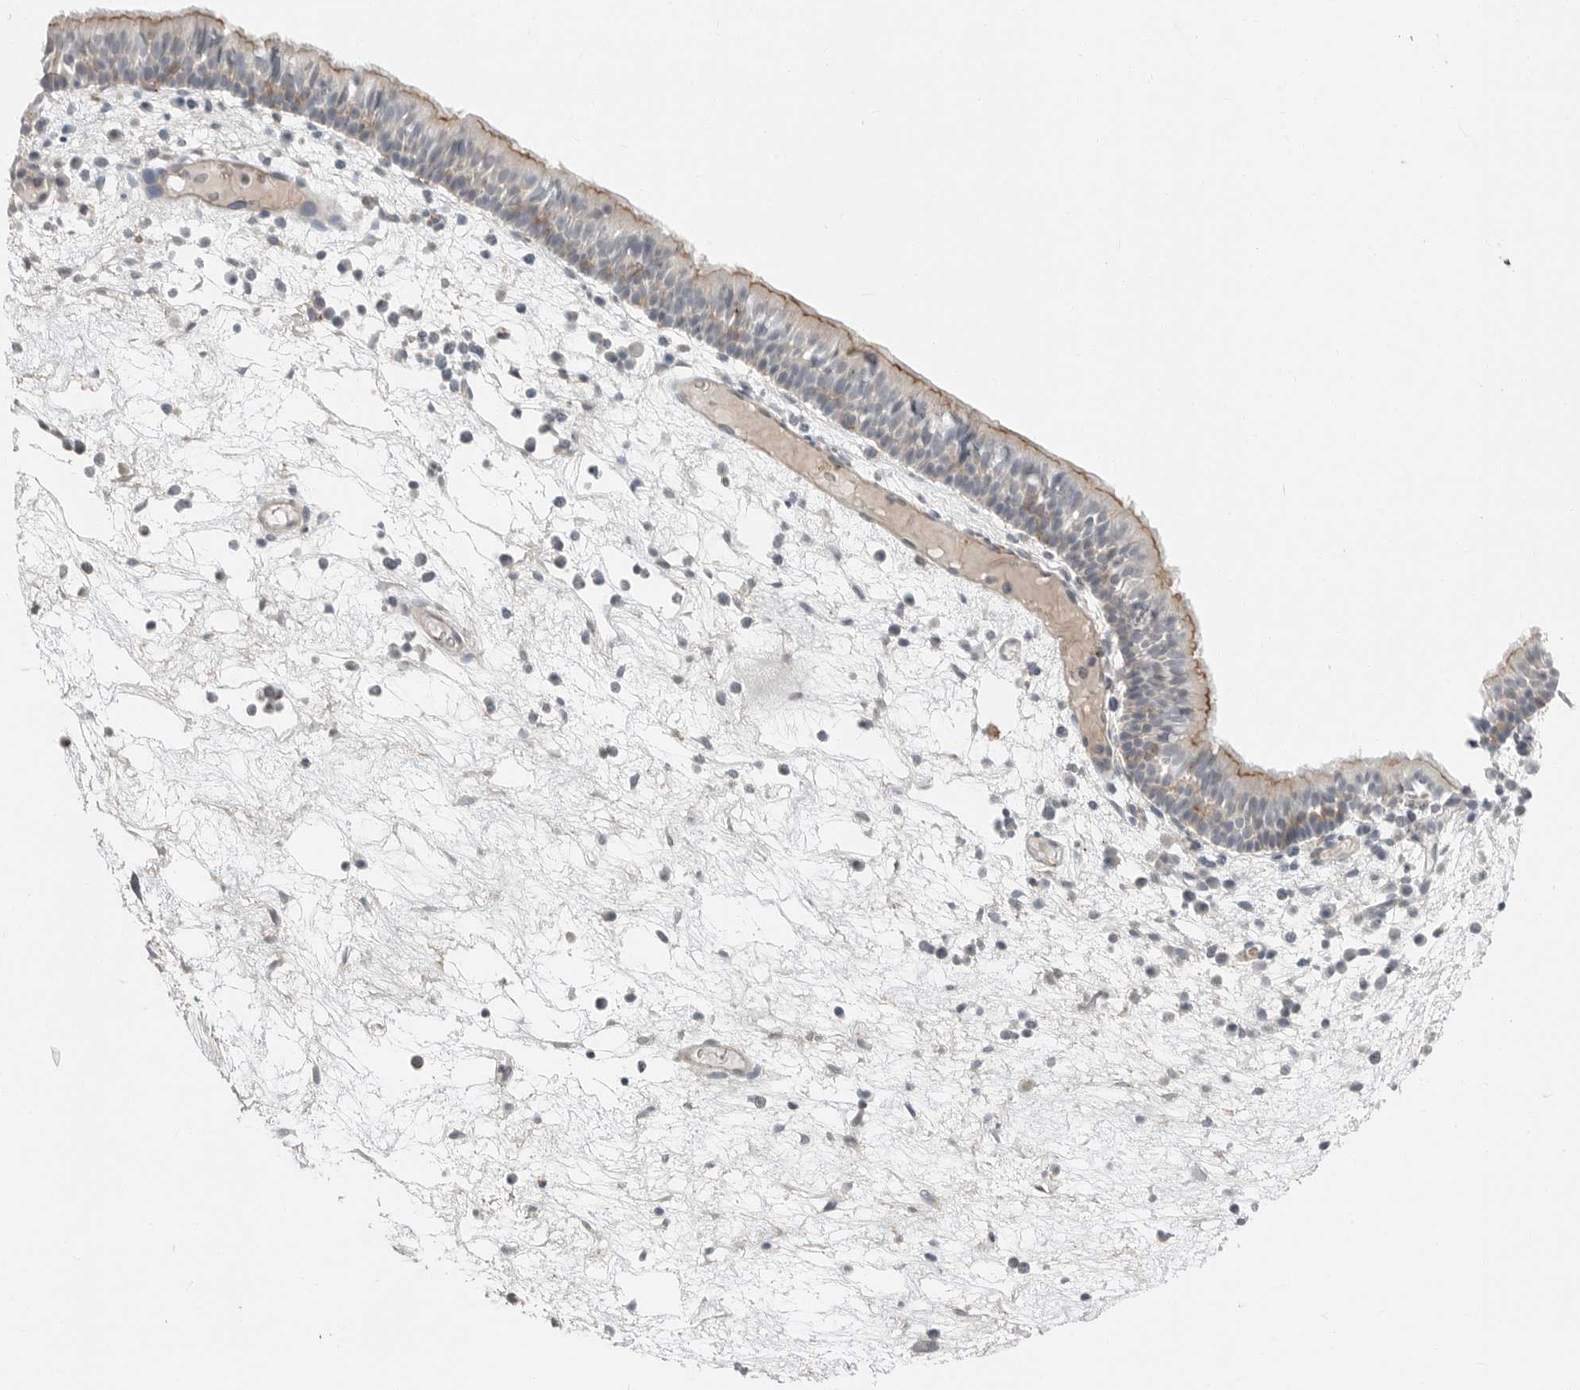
{"staining": {"intensity": "moderate", "quantity": "<25%", "location": "cytoplasmic/membranous"}, "tissue": "nasopharynx", "cell_type": "Respiratory epithelial cells", "image_type": "normal", "snomed": [{"axis": "morphology", "description": "Normal tissue, NOS"}, {"axis": "morphology", "description": "Inflammation, NOS"}, {"axis": "morphology", "description": "Malignant melanoma, Metastatic site"}, {"axis": "topography", "description": "Nasopharynx"}], "caption": "IHC (DAB) staining of benign human nasopharynx displays moderate cytoplasmic/membranous protein expression in about <25% of respiratory epithelial cells. (Brightfield microscopy of DAB IHC at high magnification).", "gene": "LEFTY2", "patient": {"sex": "male", "age": 70}}